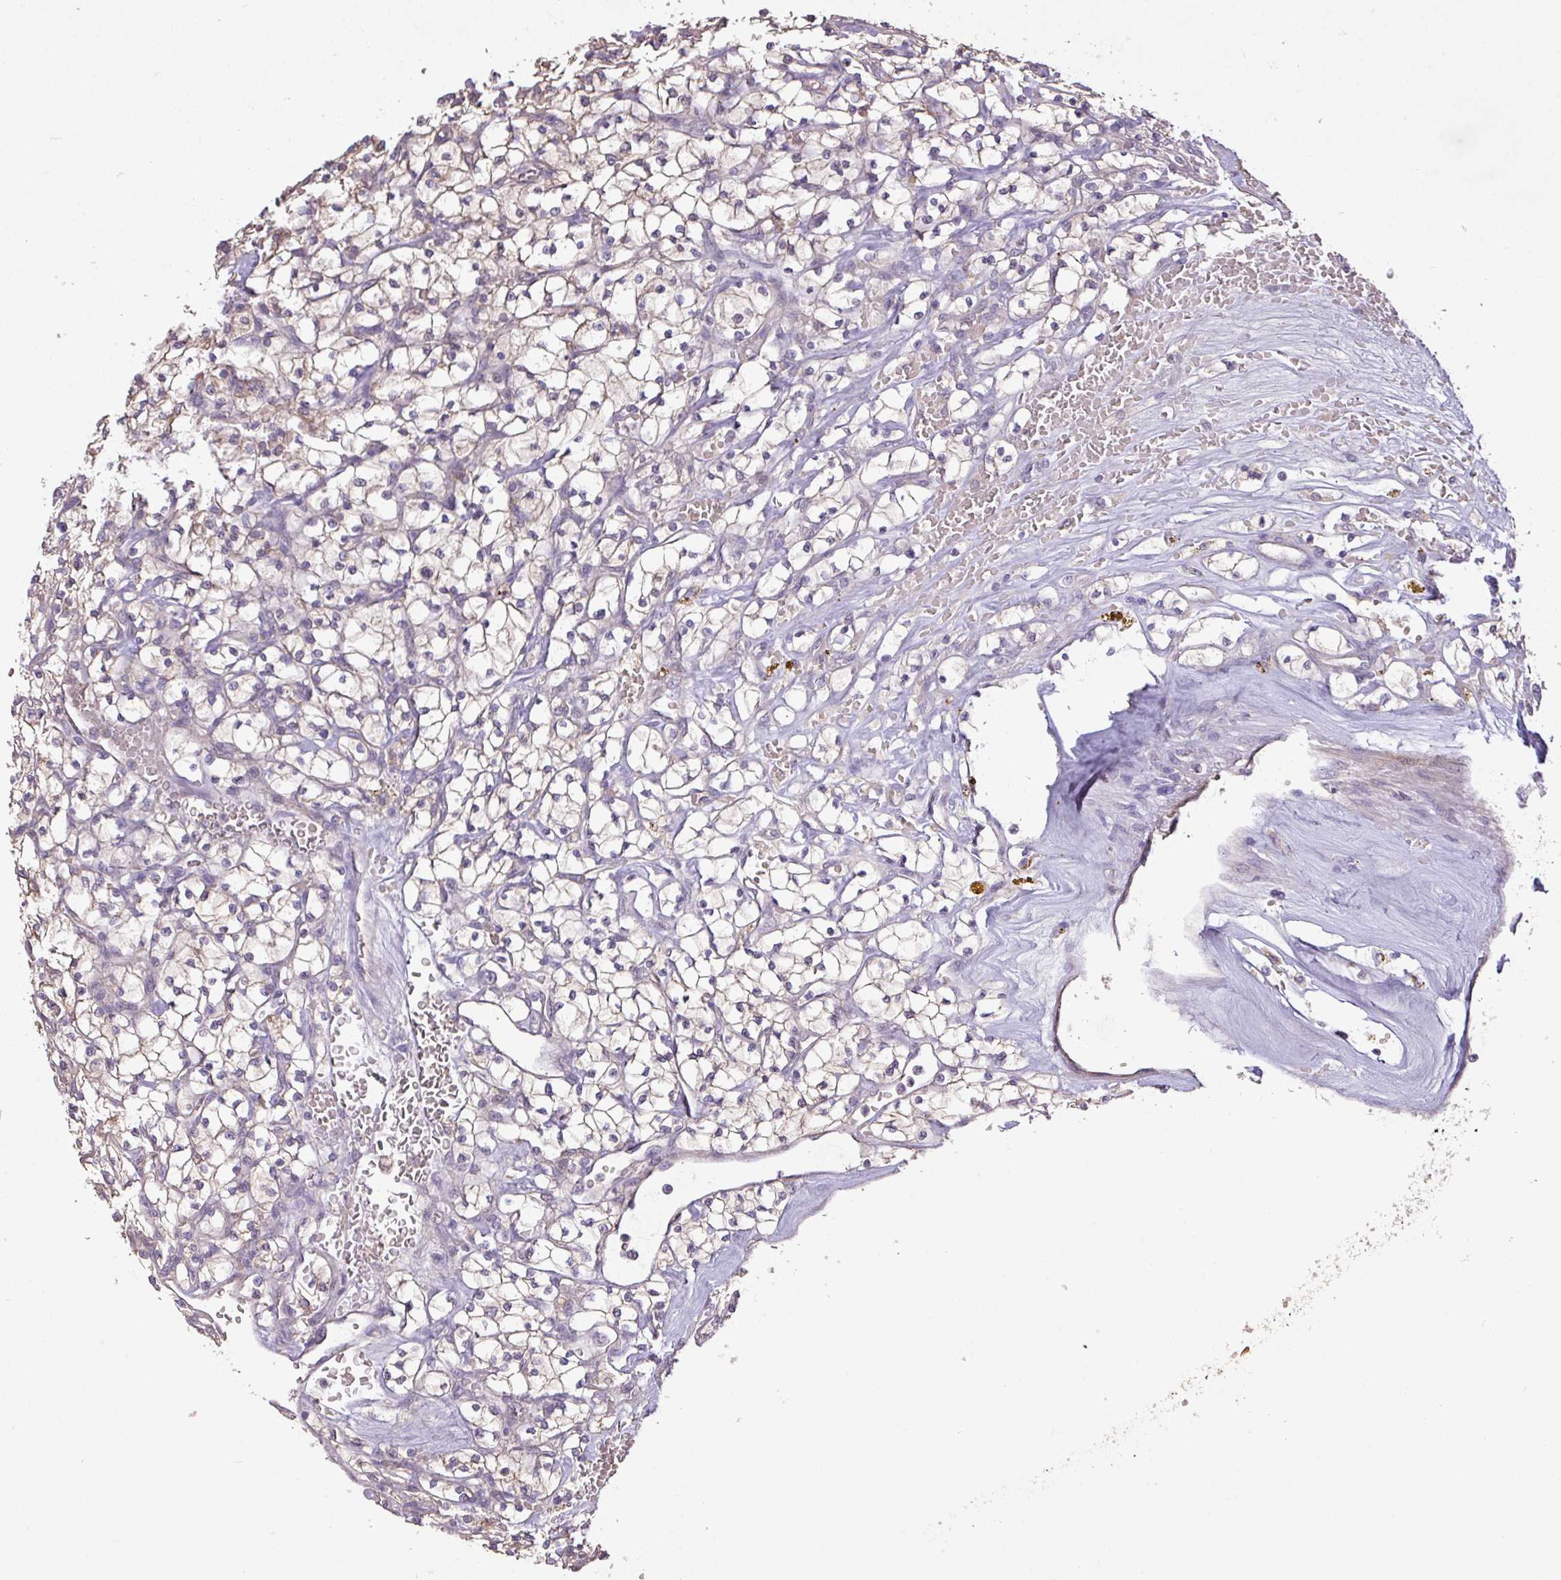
{"staining": {"intensity": "weak", "quantity": "25%-75%", "location": "cytoplasmic/membranous"}, "tissue": "renal cancer", "cell_type": "Tumor cells", "image_type": "cancer", "snomed": [{"axis": "morphology", "description": "Adenocarcinoma, NOS"}, {"axis": "topography", "description": "Kidney"}], "caption": "Immunohistochemistry (DAB (3,3'-diaminobenzidine)) staining of human renal cancer displays weak cytoplasmic/membranous protein staining in approximately 25%-75% of tumor cells. The protein is stained brown, and the nuclei are stained in blue (DAB IHC with brightfield microscopy, high magnification).", "gene": "PRADC1", "patient": {"sex": "female", "age": 64}}